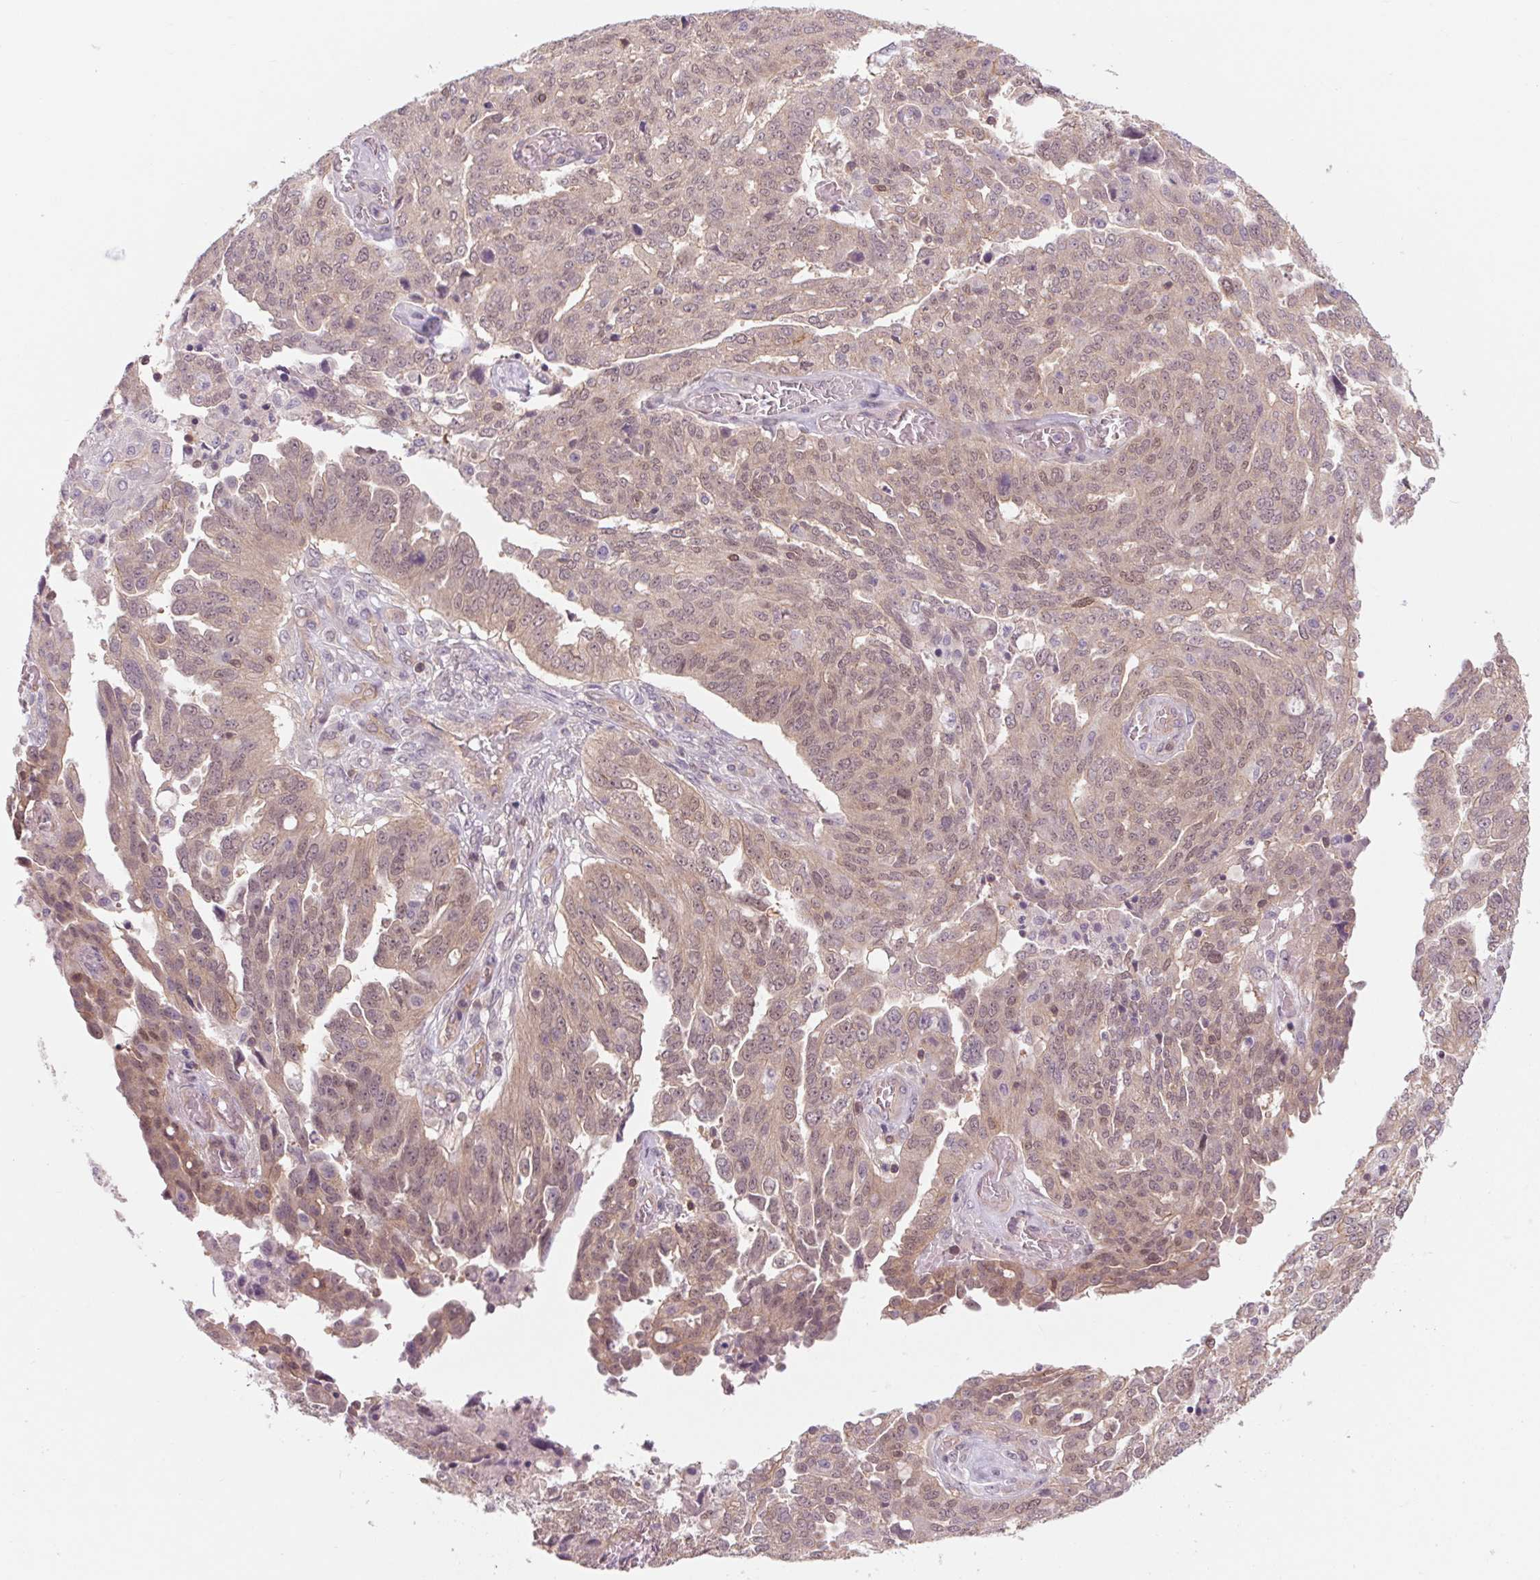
{"staining": {"intensity": "weak", "quantity": ">75%", "location": "cytoplasmic/membranous,nuclear"}, "tissue": "ovarian cancer", "cell_type": "Tumor cells", "image_type": "cancer", "snomed": [{"axis": "morphology", "description": "Cystadenocarcinoma, serous, NOS"}, {"axis": "topography", "description": "Ovary"}], "caption": "An immunohistochemistry histopathology image of neoplastic tissue is shown. Protein staining in brown labels weak cytoplasmic/membranous and nuclear positivity in serous cystadenocarcinoma (ovarian) within tumor cells.", "gene": "SH3RF2", "patient": {"sex": "female", "age": 67}}